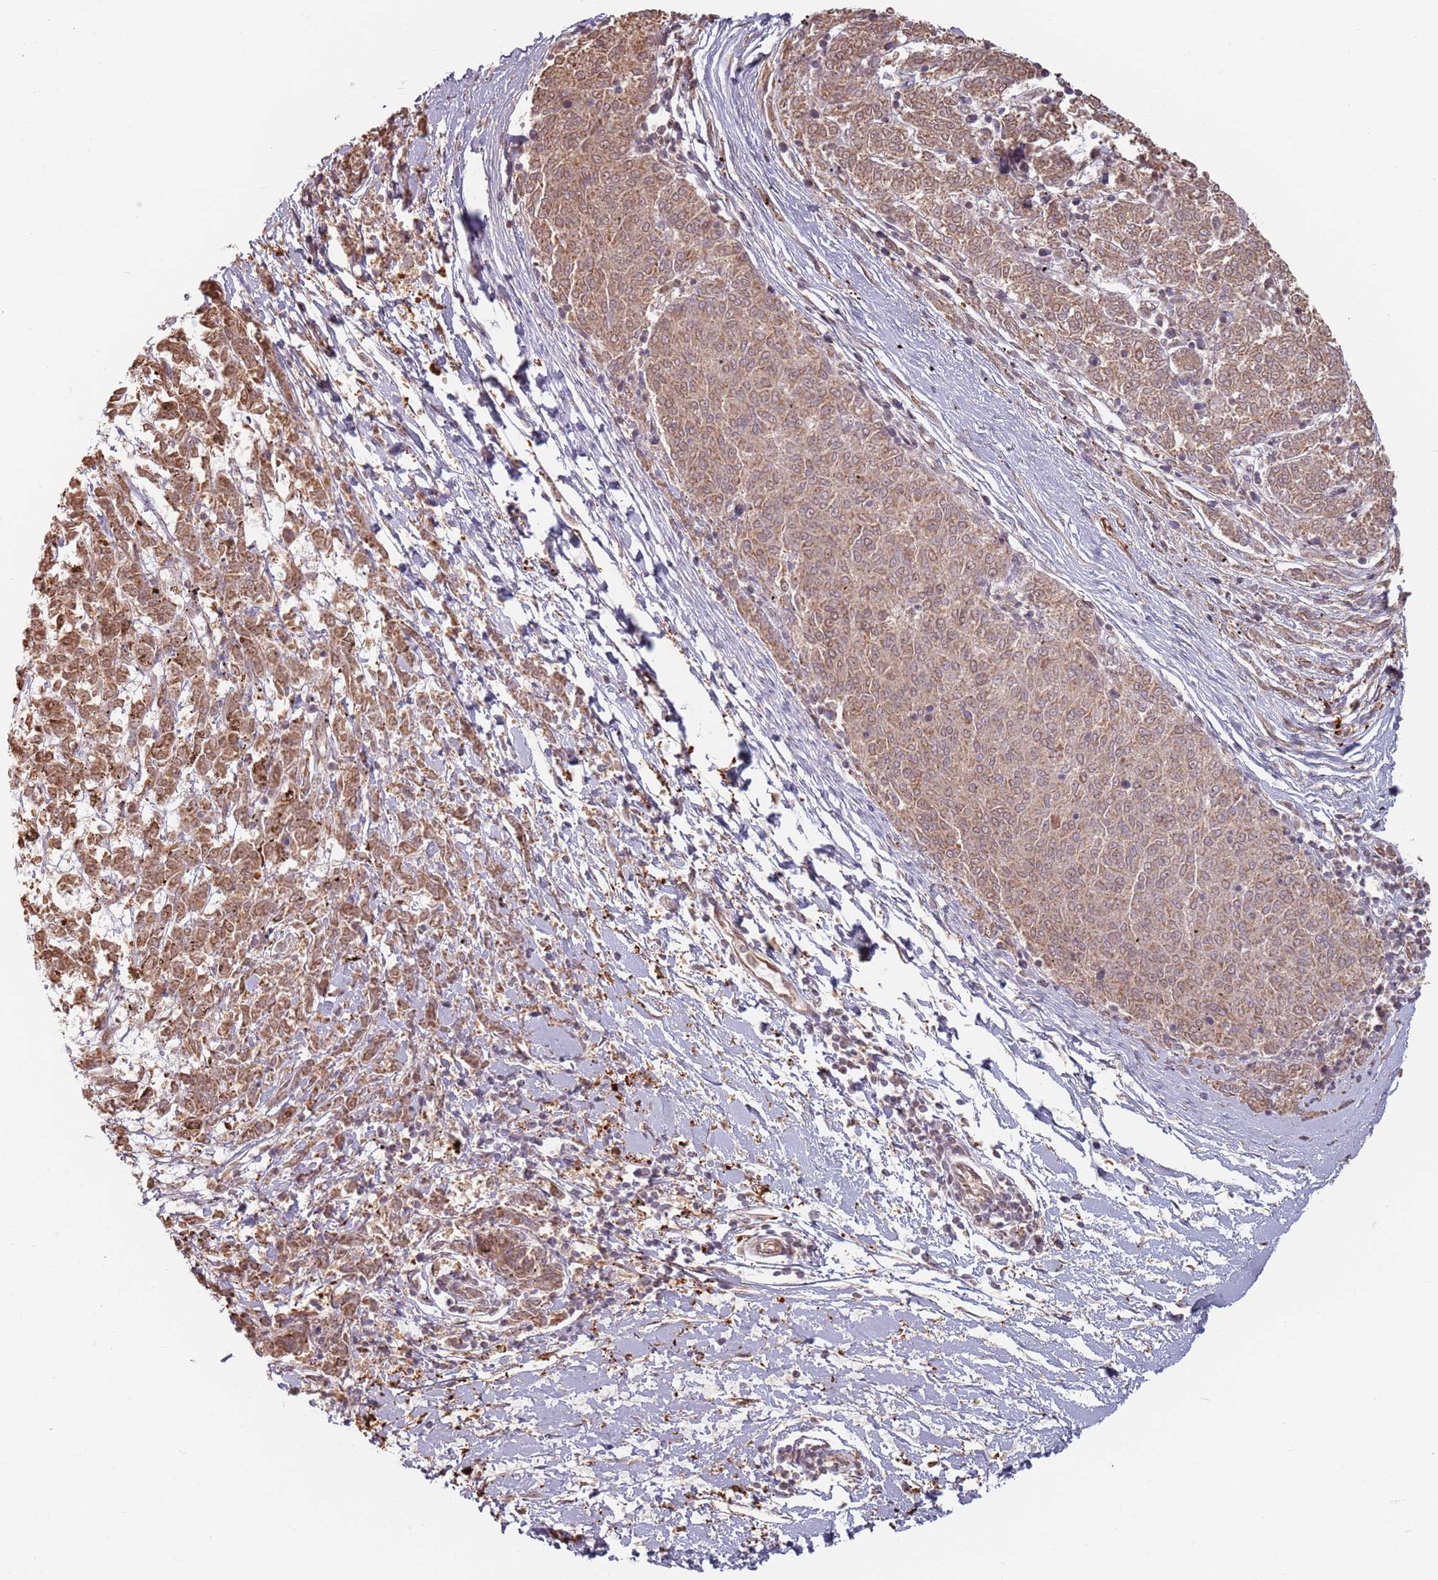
{"staining": {"intensity": "moderate", "quantity": ">75%", "location": "cytoplasmic/membranous,nuclear"}, "tissue": "melanoma", "cell_type": "Tumor cells", "image_type": "cancer", "snomed": [{"axis": "morphology", "description": "Malignant melanoma, NOS"}, {"axis": "topography", "description": "Skin"}], "caption": "Malignant melanoma stained with a brown dye exhibits moderate cytoplasmic/membranous and nuclear positive positivity in approximately >75% of tumor cells.", "gene": "PLSCR5", "patient": {"sex": "female", "age": 72}}